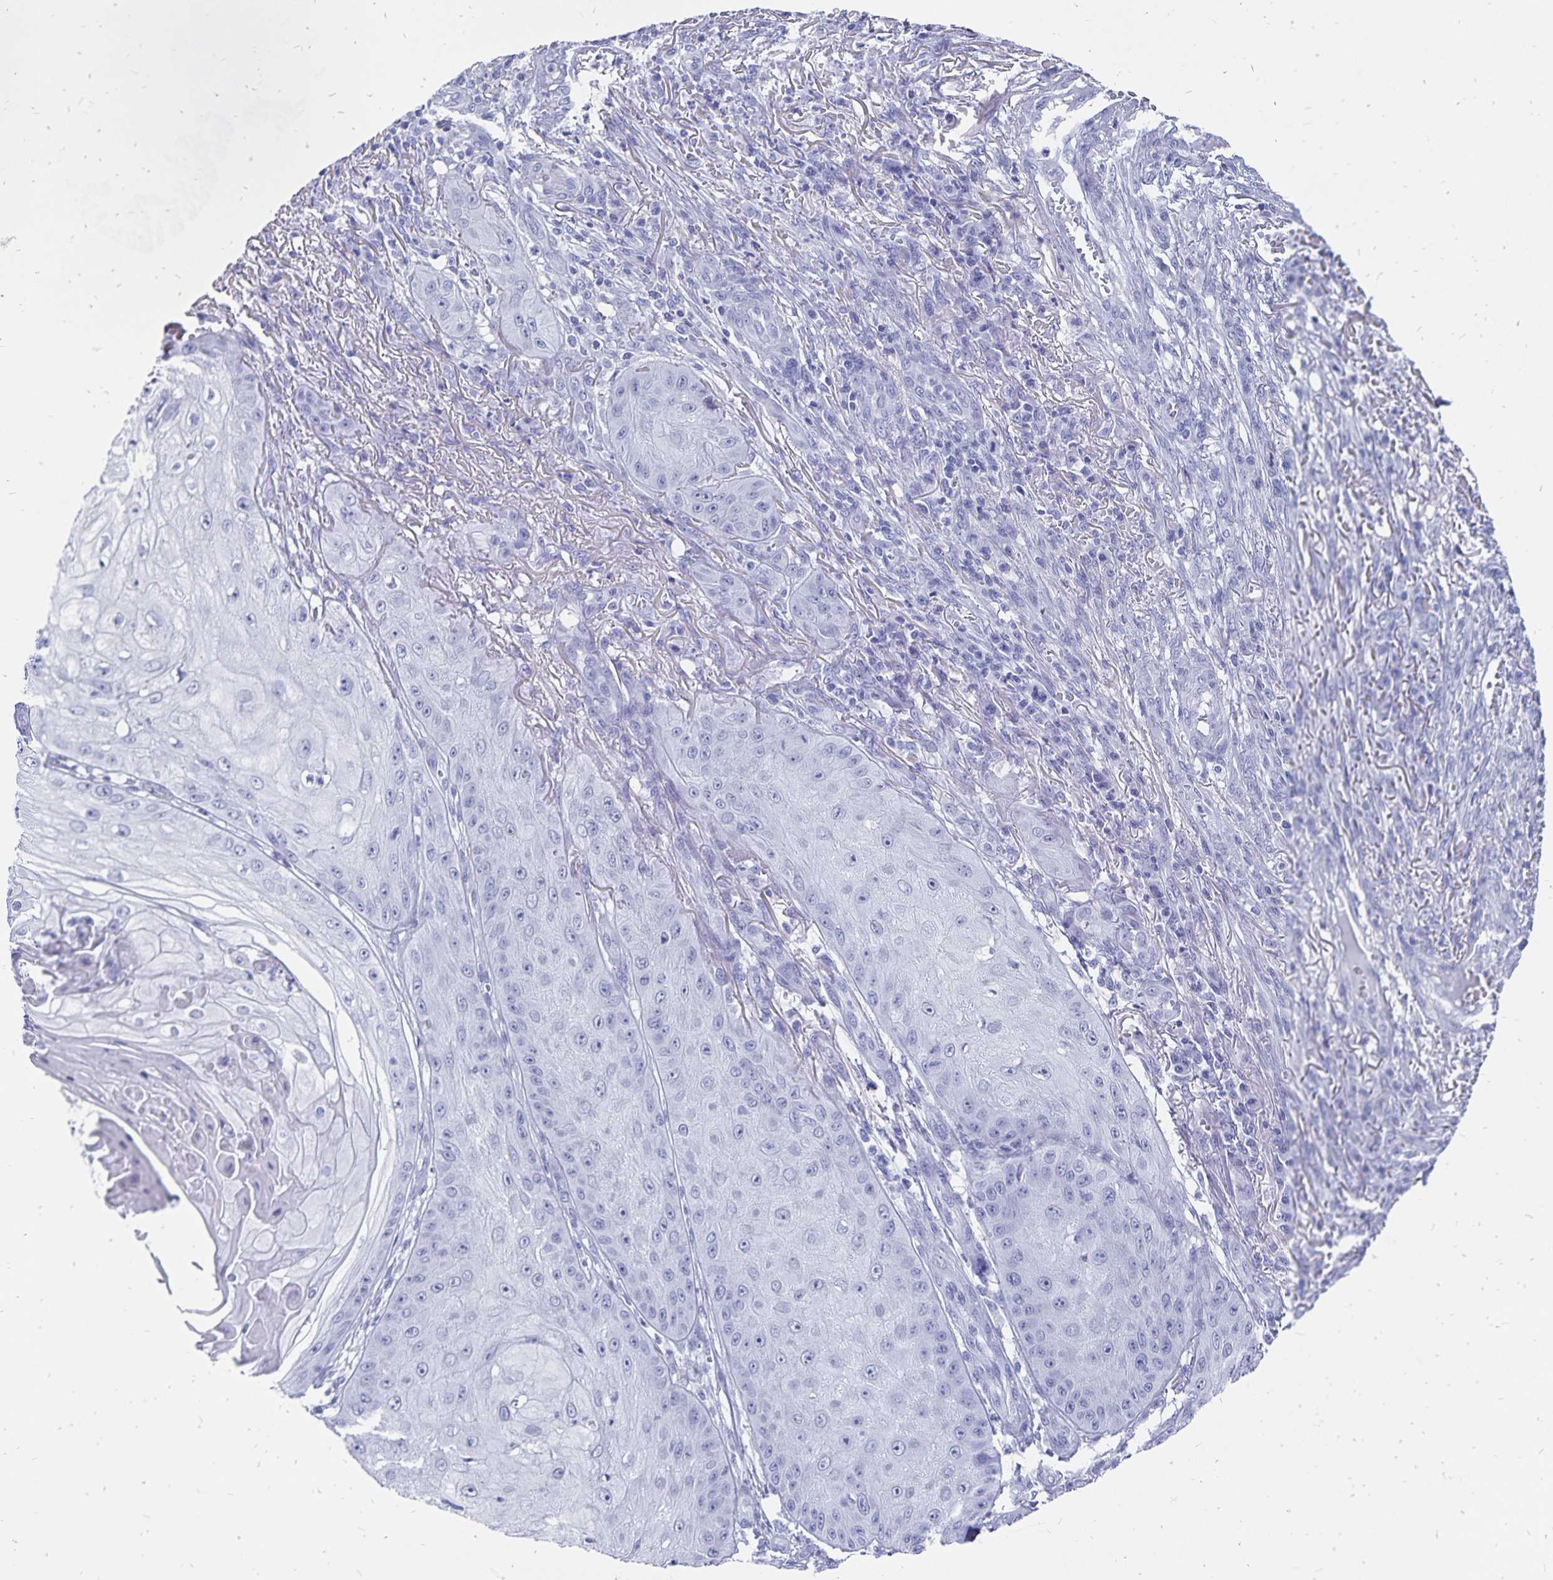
{"staining": {"intensity": "negative", "quantity": "none", "location": "none"}, "tissue": "skin cancer", "cell_type": "Tumor cells", "image_type": "cancer", "snomed": [{"axis": "morphology", "description": "Squamous cell carcinoma, NOS"}, {"axis": "topography", "description": "Skin"}], "caption": "Tumor cells show no significant positivity in skin cancer.", "gene": "ADH1A", "patient": {"sex": "male", "age": 70}}